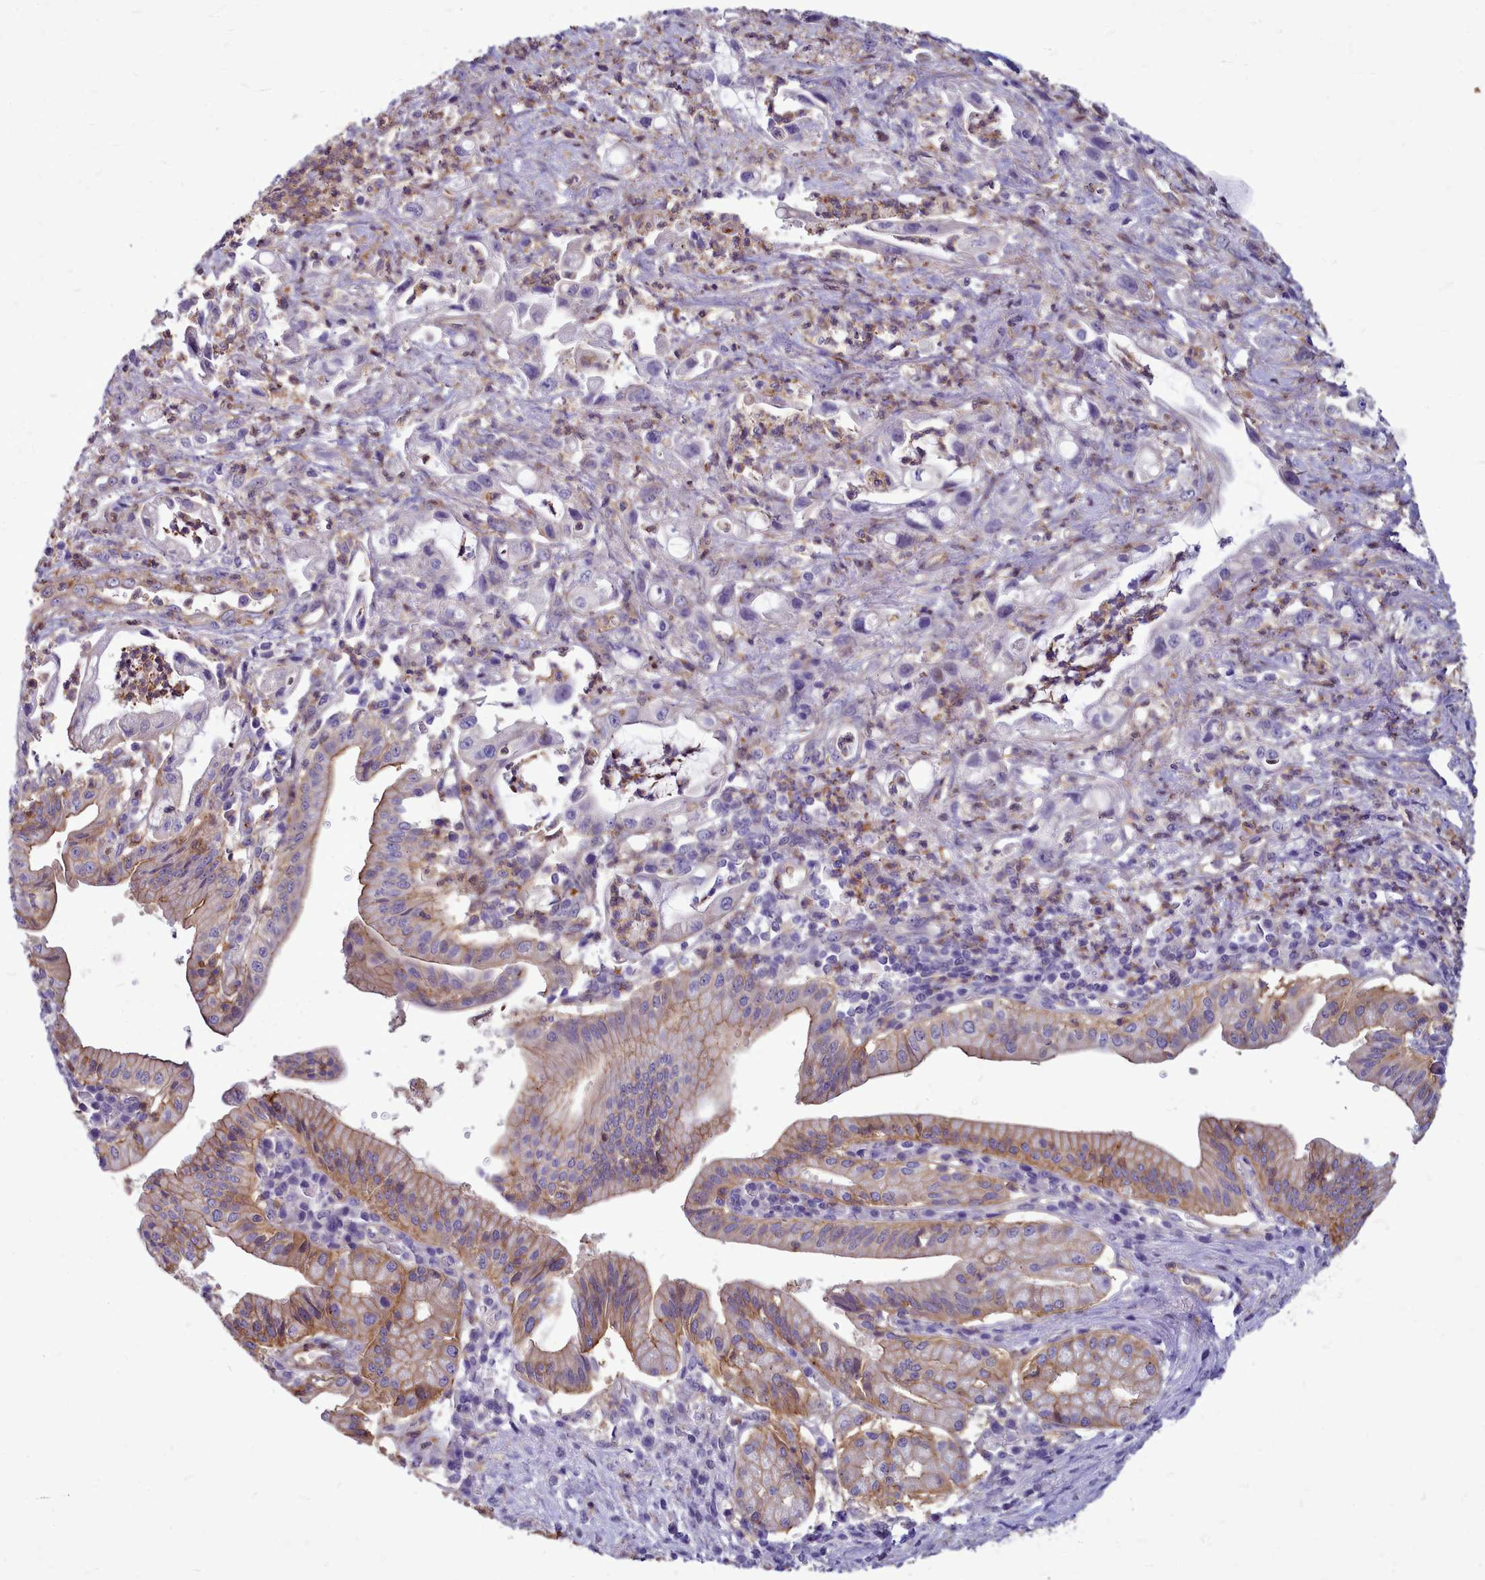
{"staining": {"intensity": "weak", "quantity": "25%-75%", "location": "cytoplasmic/membranous"}, "tissue": "pancreatic cancer", "cell_type": "Tumor cells", "image_type": "cancer", "snomed": [{"axis": "morphology", "description": "Adenocarcinoma, NOS"}, {"axis": "topography", "description": "Pancreas"}], "caption": "A brown stain labels weak cytoplasmic/membranous staining of a protein in pancreatic adenocarcinoma tumor cells.", "gene": "TTC5", "patient": {"sex": "female", "age": 61}}